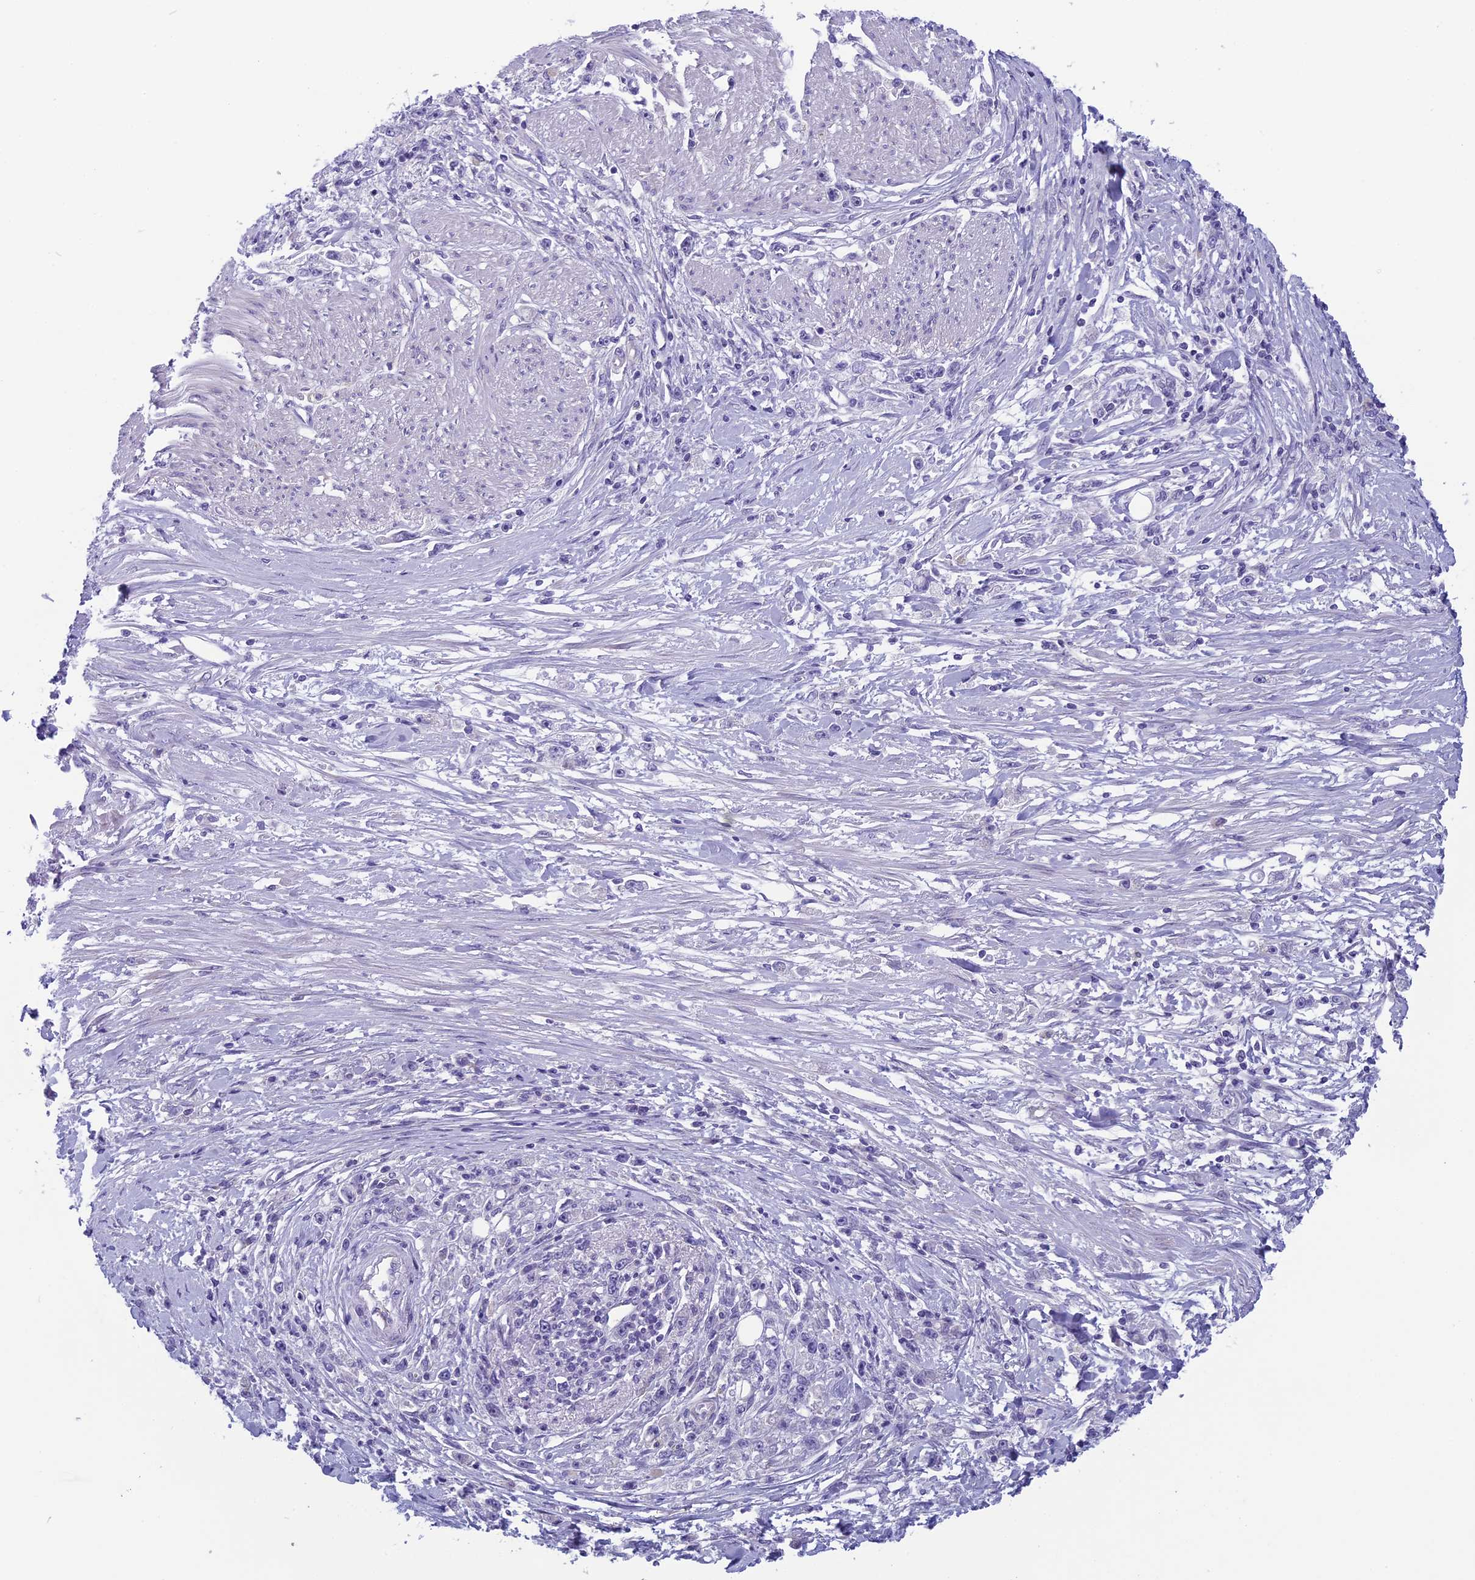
{"staining": {"intensity": "negative", "quantity": "none", "location": "none"}, "tissue": "stomach cancer", "cell_type": "Tumor cells", "image_type": "cancer", "snomed": [{"axis": "morphology", "description": "Adenocarcinoma, NOS"}, {"axis": "topography", "description": "Stomach"}], "caption": "DAB immunohistochemical staining of adenocarcinoma (stomach) shows no significant positivity in tumor cells.", "gene": "ARHGEF37", "patient": {"sex": "female", "age": 59}}